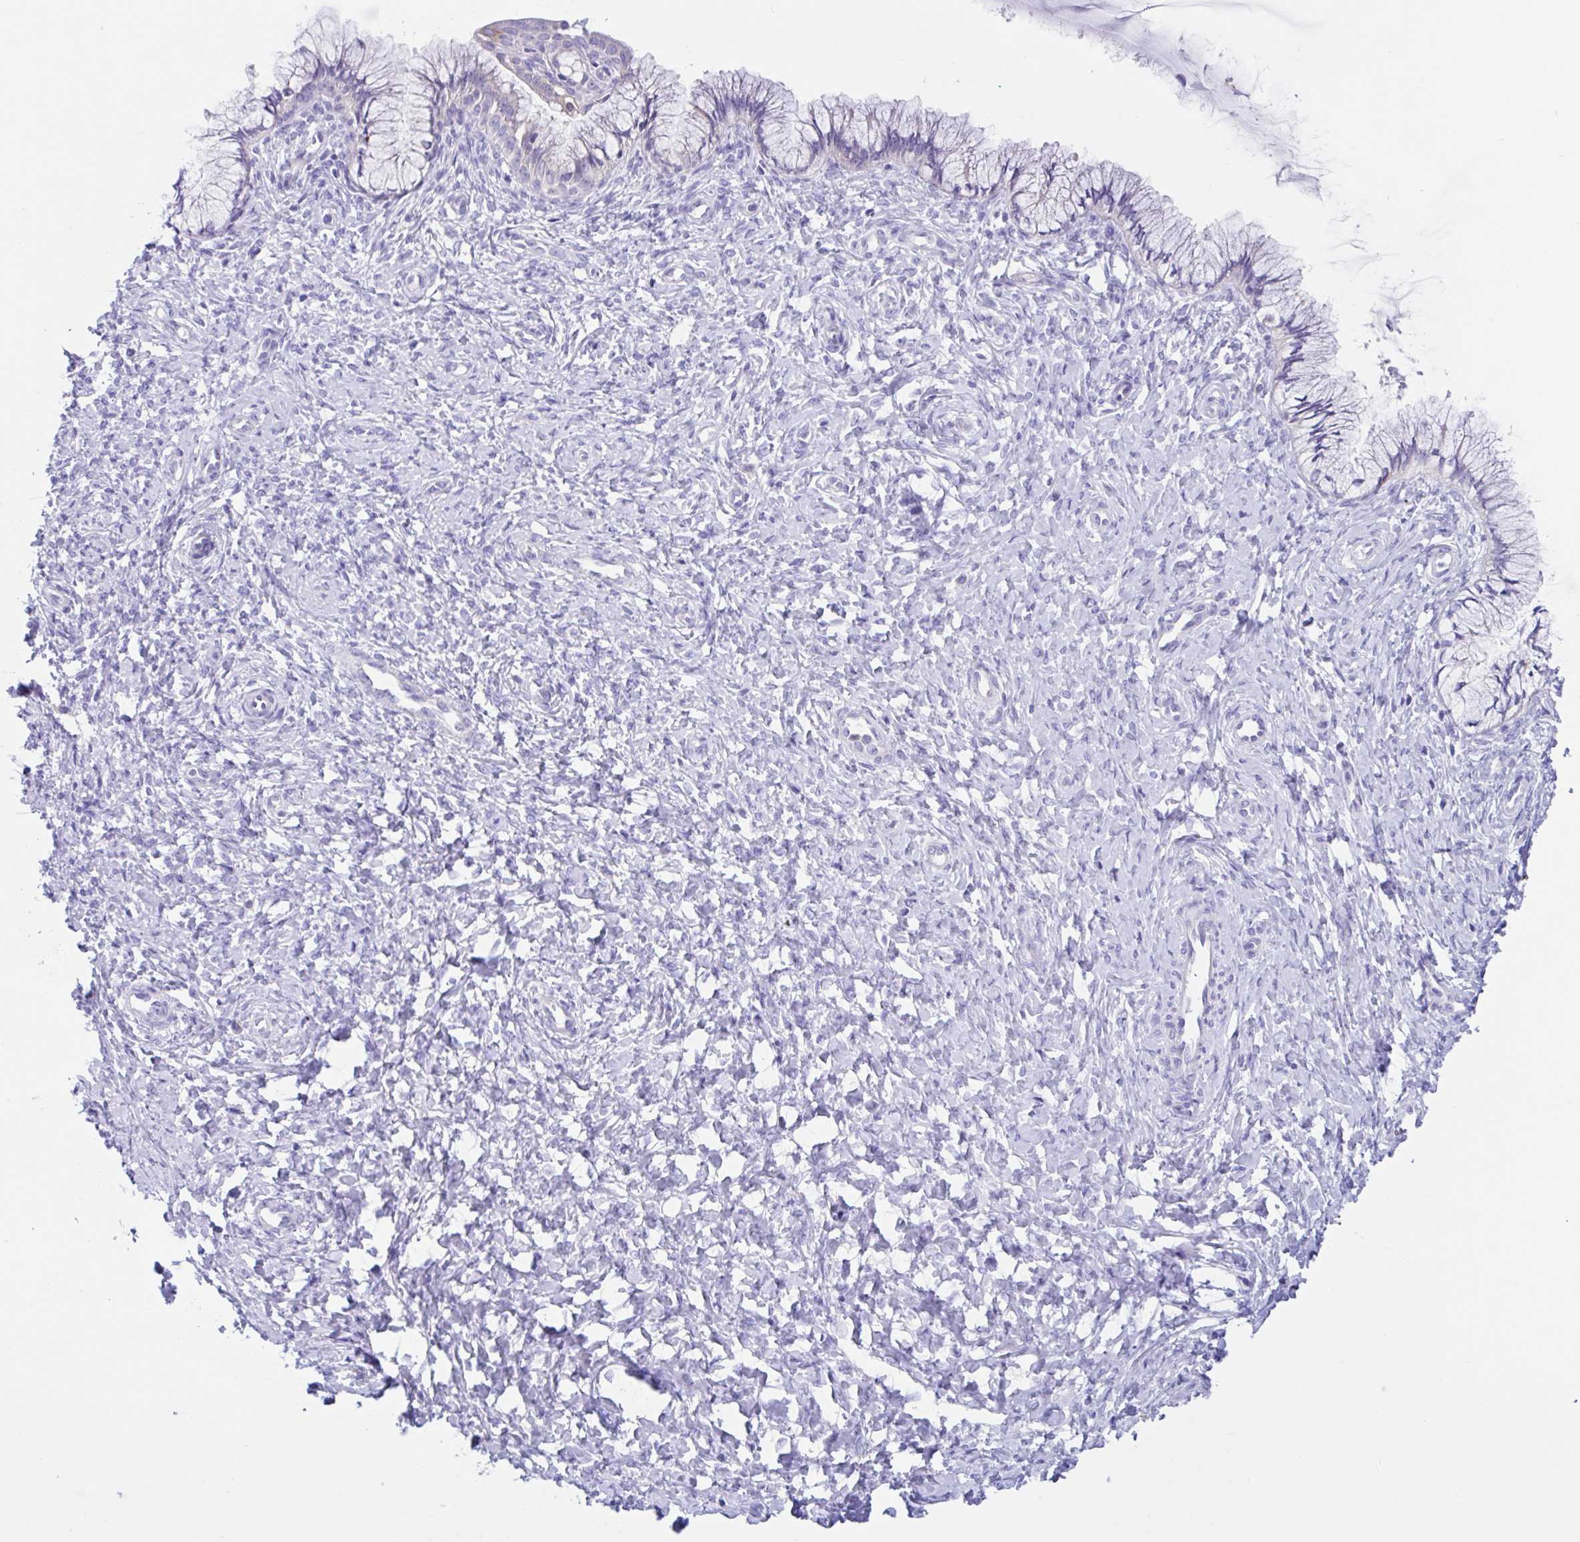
{"staining": {"intensity": "negative", "quantity": "none", "location": "none"}, "tissue": "cervix", "cell_type": "Glandular cells", "image_type": "normal", "snomed": [{"axis": "morphology", "description": "Normal tissue, NOS"}, {"axis": "topography", "description": "Cervix"}], "caption": "This is an IHC photomicrograph of benign human cervix. There is no expression in glandular cells.", "gene": "OR6N2", "patient": {"sex": "female", "age": 37}}